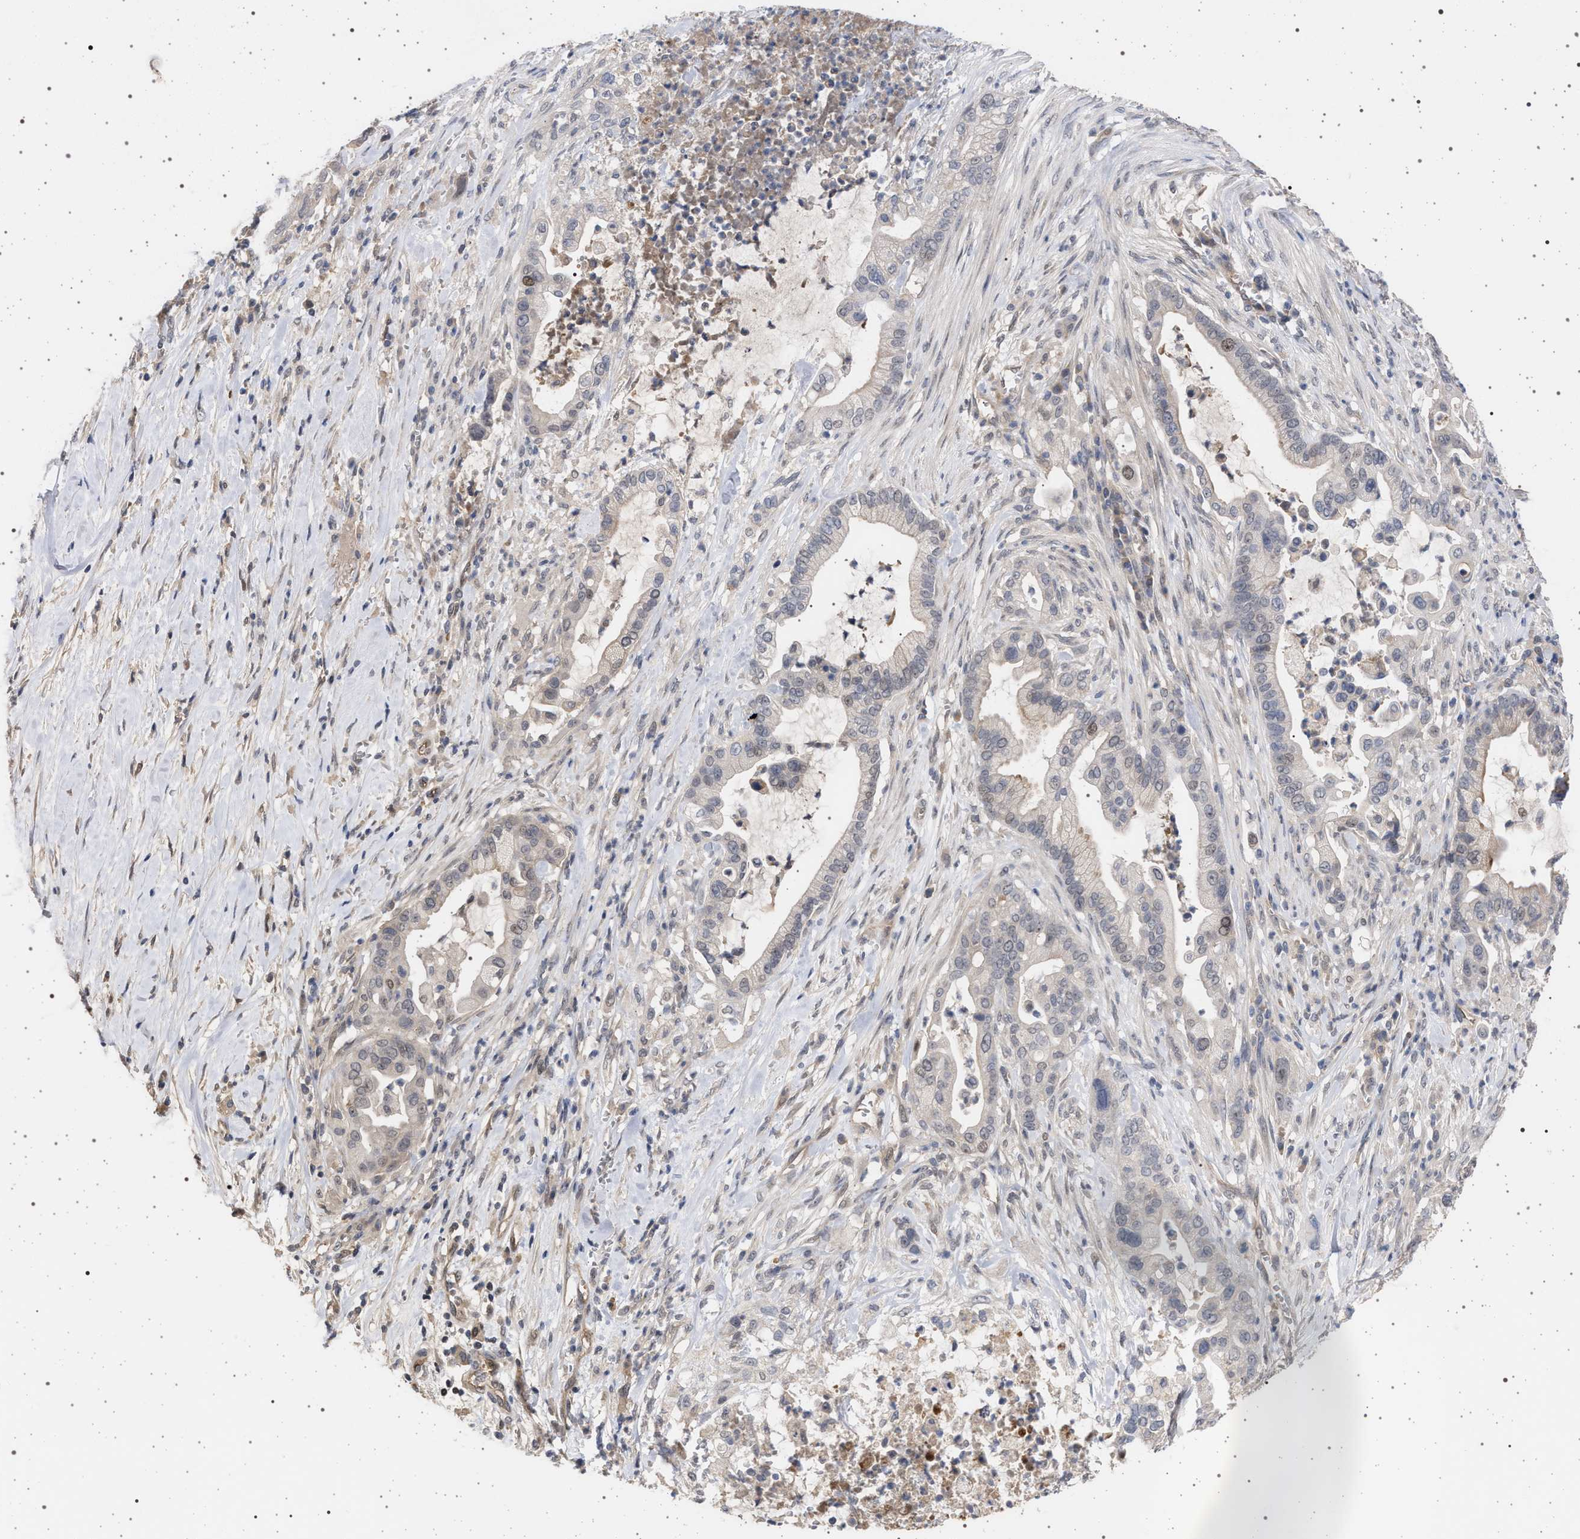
{"staining": {"intensity": "weak", "quantity": "<25%", "location": "cytoplasmic/membranous"}, "tissue": "pancreatic cancer", "cell_type": "Tumor cells", "image_type": "cancer", "snomed": [{"axis": "morphology", "description": "Adenocarcinoma, NOS"}, {"axis": "topography", "description": "Pancreas"}], "caption": "This is an IHC histopathology image of pancreatic cancer (adenocarcinoma). There is no positivity in tumor cells.", "gene": "RBM48", "patient": {"sex": "male", "age": 69}}